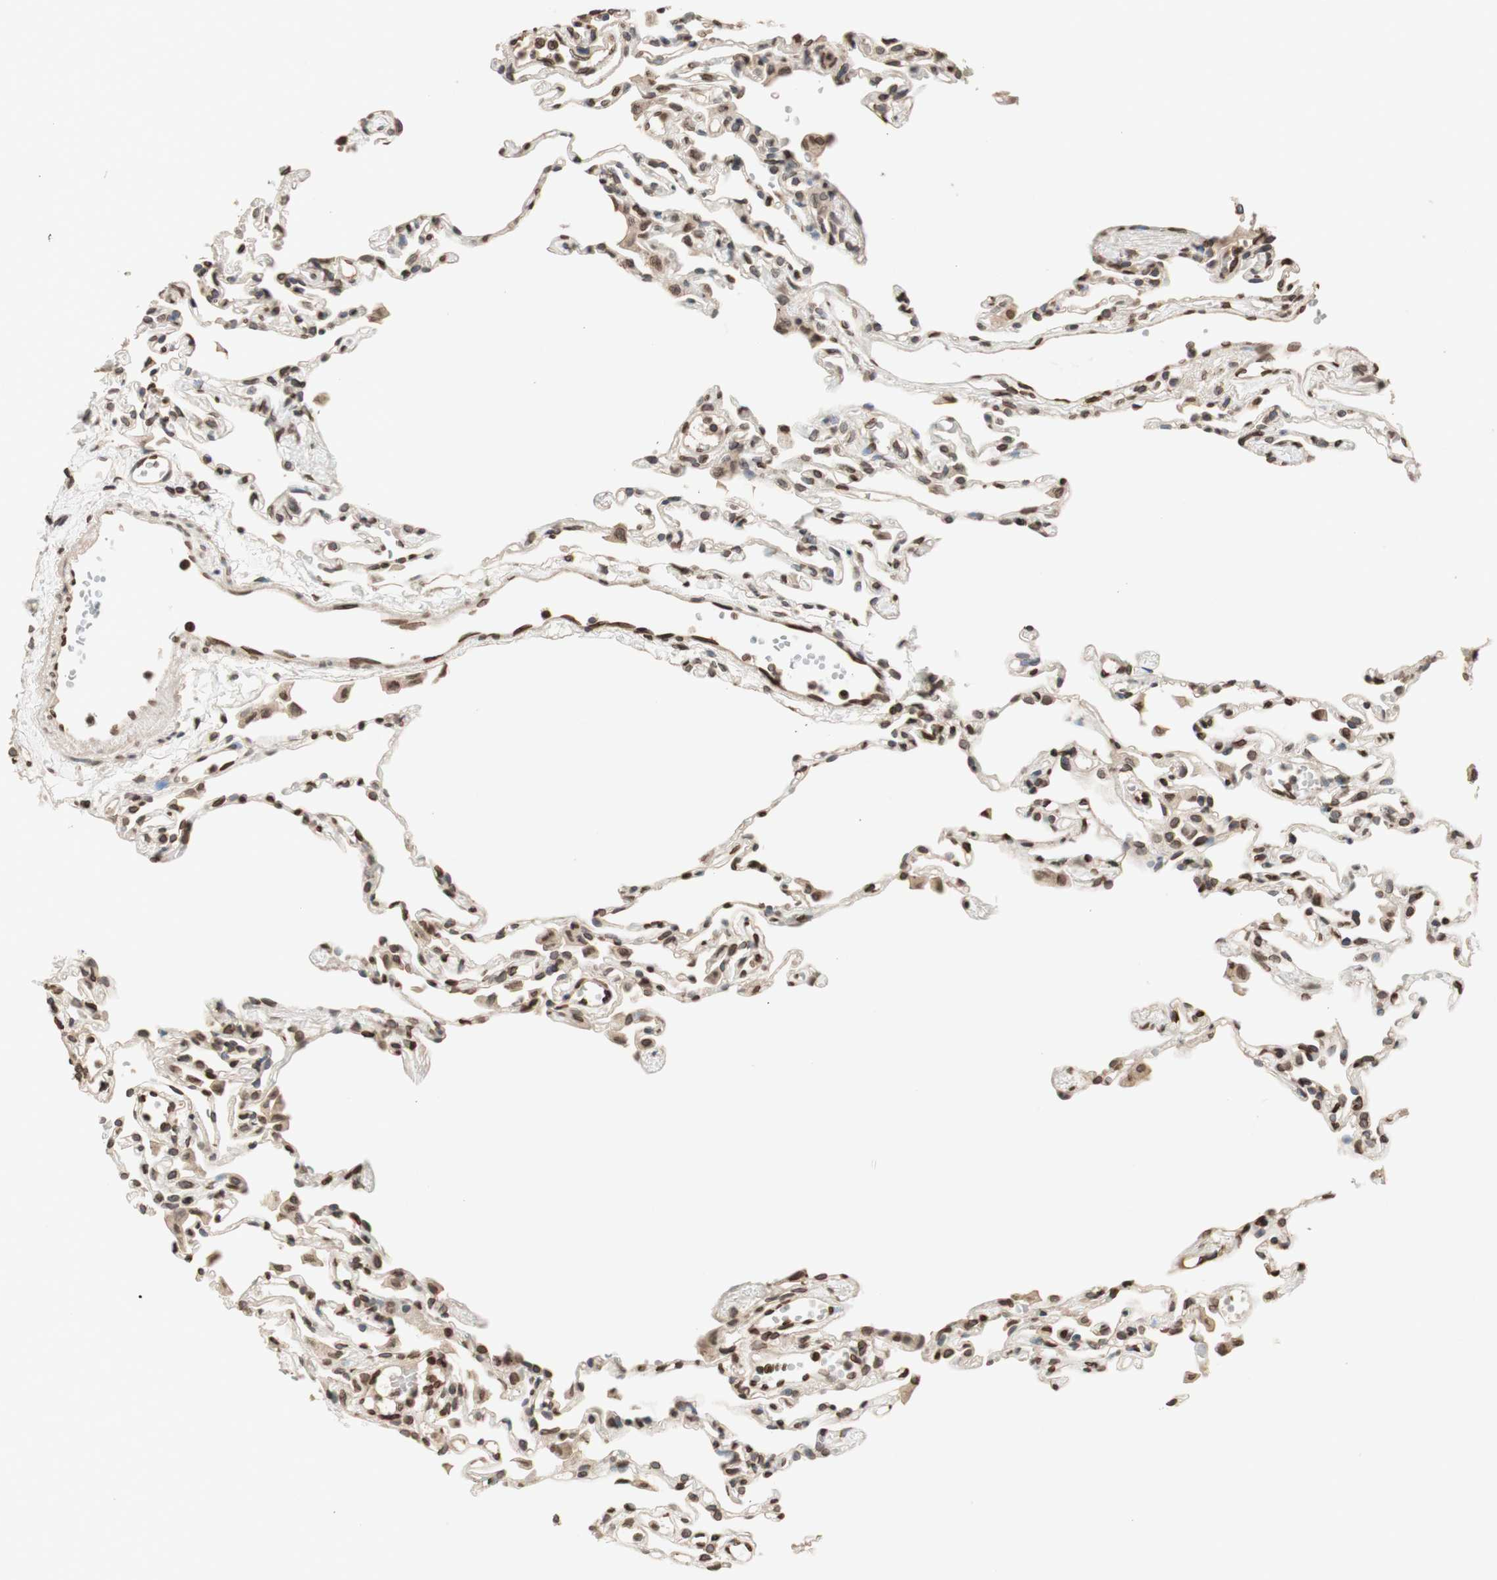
{"staining": {"intensity": "moderate", "quantity": ">75%", "location": "cytoplasmic/membranous,nuclear"}, "tissue": "lung", "cell_type": "Alveolar cells", "image_type": "normal", "snomed": [{"axis": "morphology", "description": "Normal tissue, NOS"}, {"axis": "topography", "description": "Lung"}], "caption": "Moderate cytoplasmic/membranous,nuclear positivity is identified in approximately >75% of alveolar cells in normal lung.", "gene": "TMPO", "patient": {"sex": "female", "age": 49}}